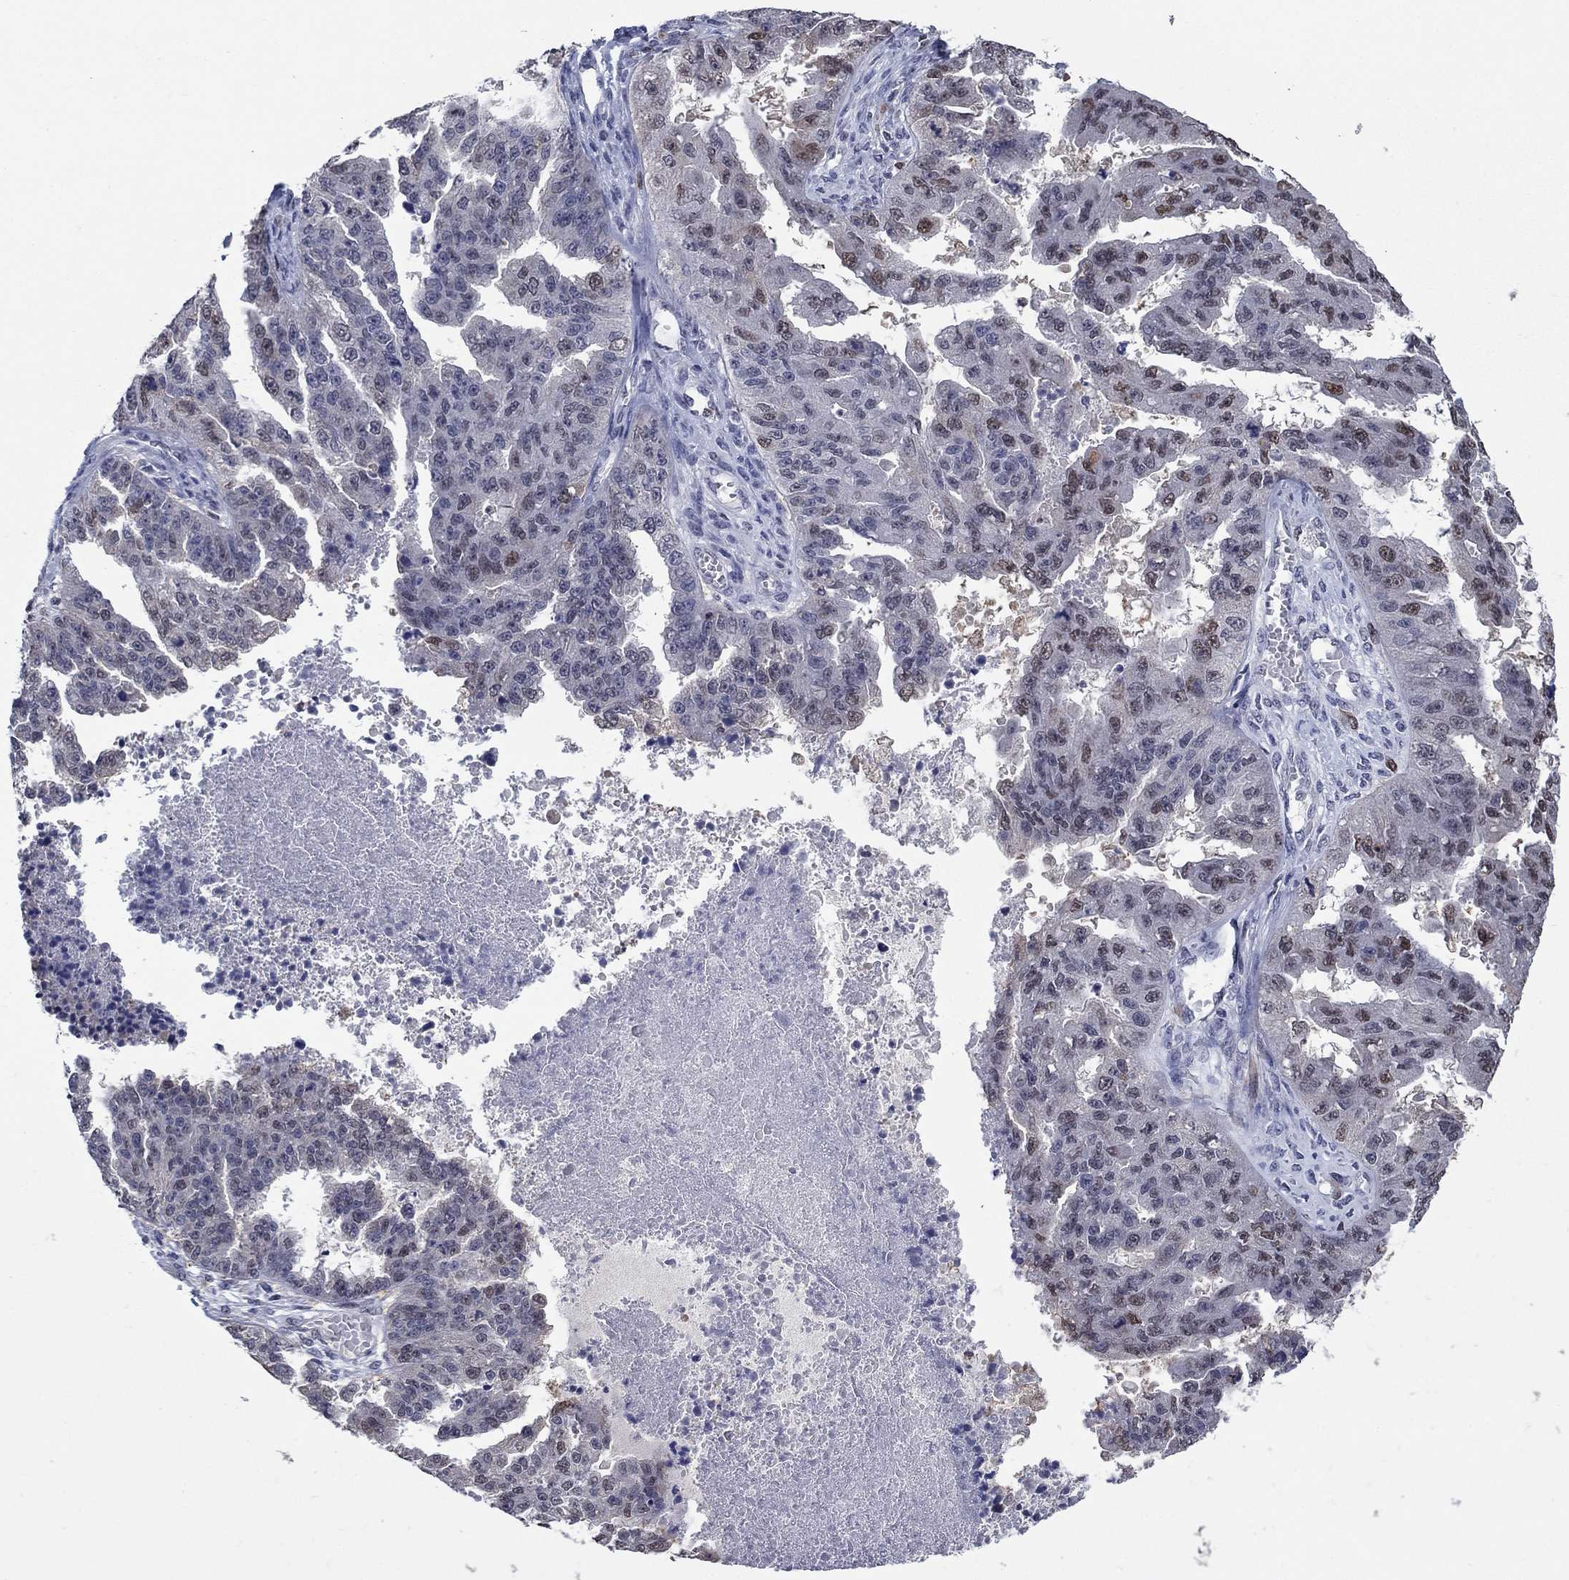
{"staining": {"intensity": "moderate", "quantity": "<25%", "location": "nuclear"}, "tissue": "ovarian cancer", "cell_type": "Tumor cells", "image_type": "cancer", "snomed": [{"axis": "morphology", "description": "Cystadenocarcinoma, serous, NOS"}, {"axis": "topography", "description": "Ovary"}], "caption": "Protein analysis of serous cystadenocarcinoma (ovarian) tissue exhibits moderate nuclear expression in approximately <25% of tumor cells.", "gene": "TYMS", "patient": {"sex": "female", "age": 58}}